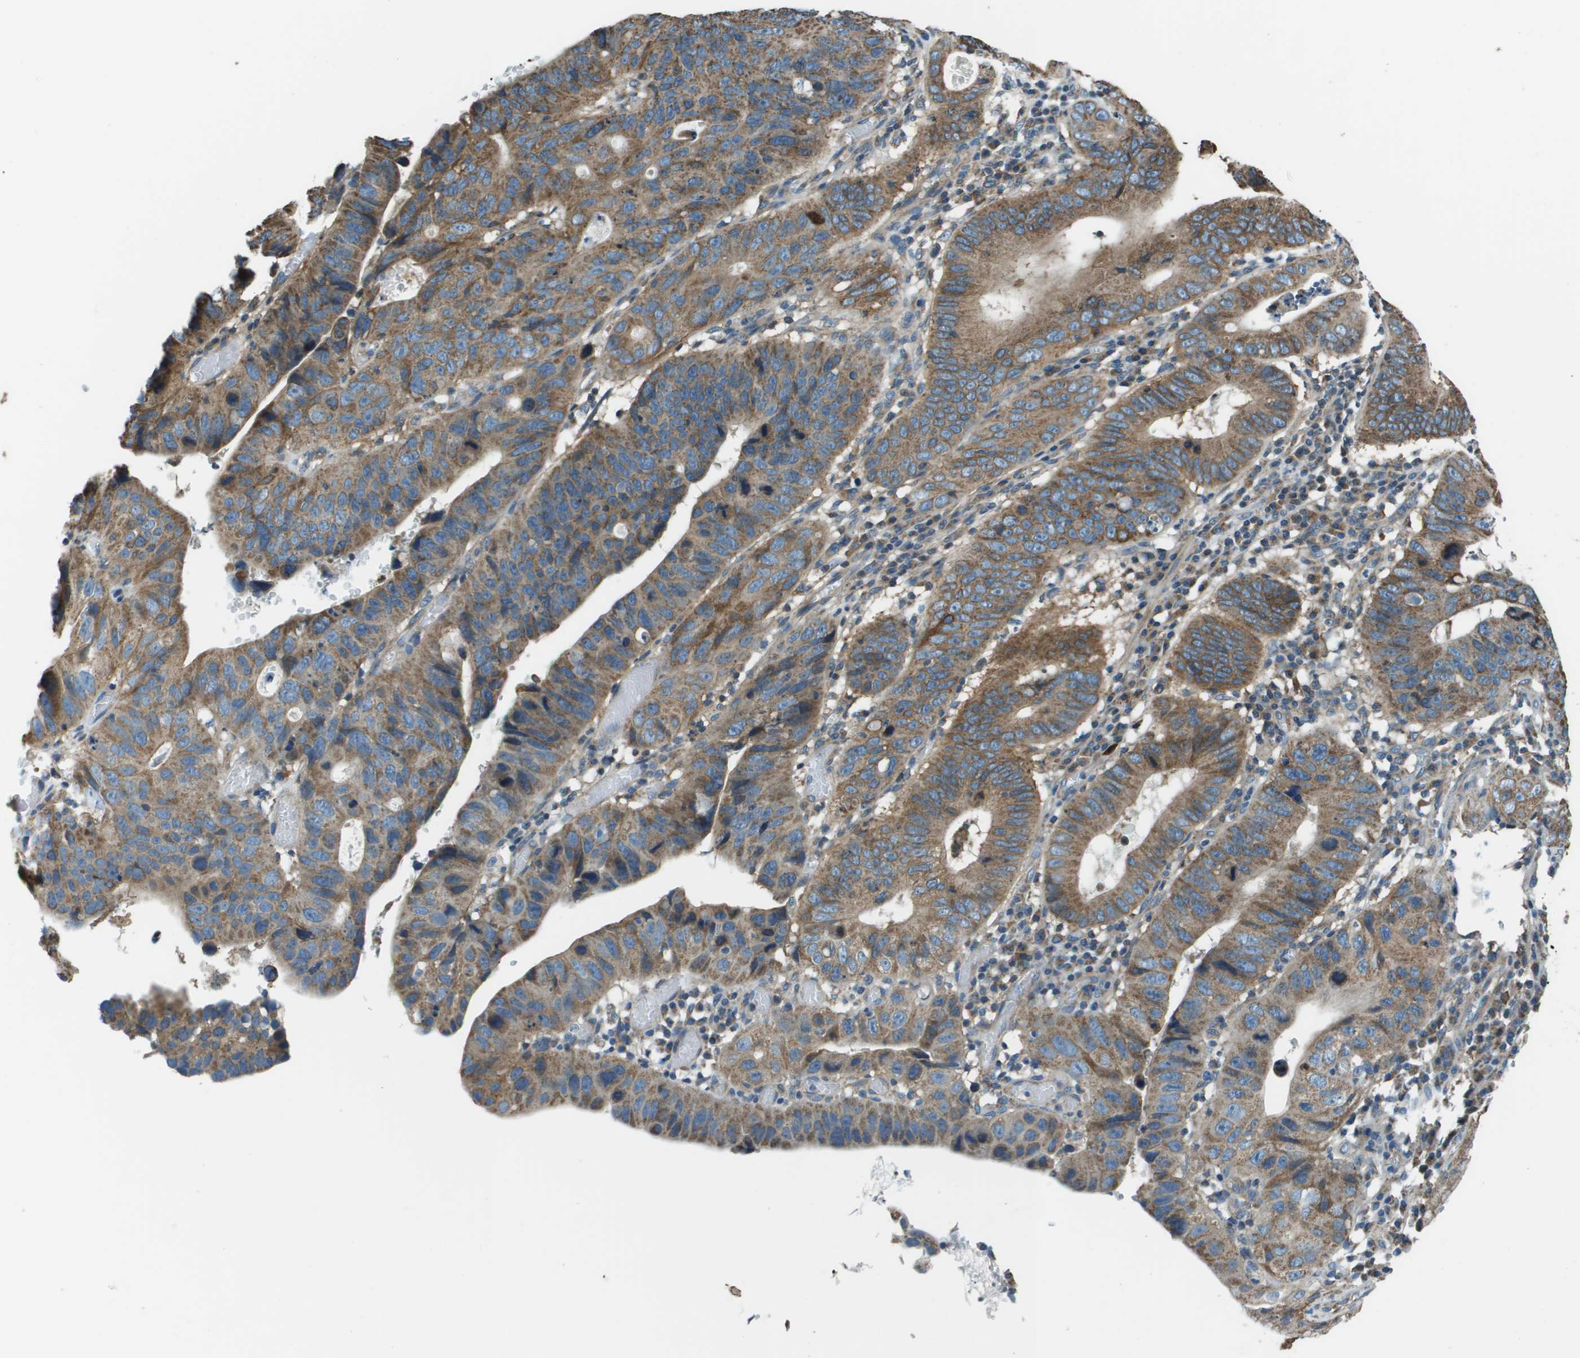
{"staining": {"intensity": "moderate", "quantity": ">75%", "location": "cytoplasmic/membranous"}, "tissue": "stomach cancer", "cell_type": "Tumor cells", "image_type": "cancer", "snomed": [{"axis": "morphology", "description": "Adenocarcinoma, NOS"}, {"axis": "topography", "description": "Stomach"}], "caption": "This is an image of immunohistochemistry (IHC) staining of stomach cancer (adenocarcinoma), which shows moderate expression in the cytoplasmic/membranous of tumor cells.", "gene": "TMEM51", "patient": {"sex": "male", "age": 59}}